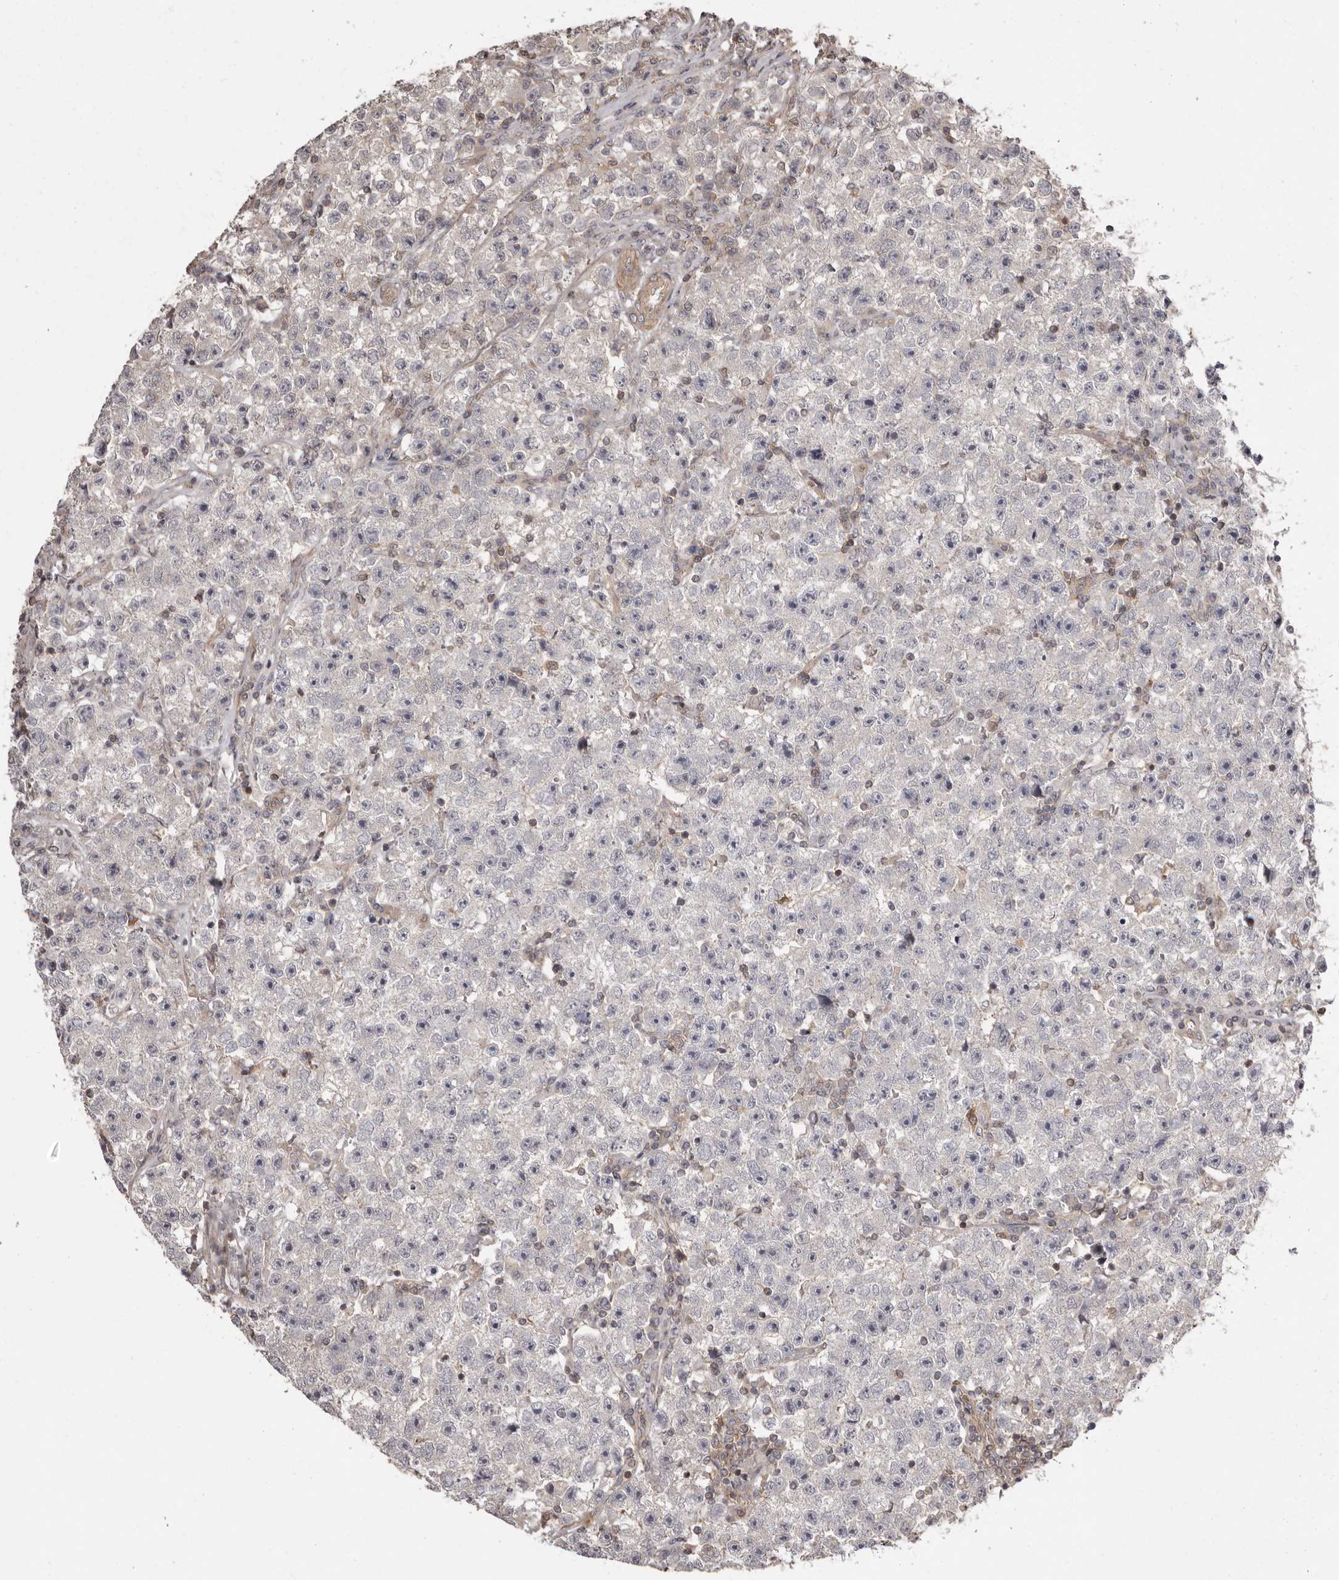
{"staining": {"intensity": "negative", "quantity": "none", "location": "none"}, "tissue": "testis cancer", "cell_type": "Tumor cells", "image_type": "cancer", "snomed": [{"axis": "morphology", "description": "Seminoma, NOS"}, {"axis": "topography", "description": "Testis"}], "caption": "The IHC histopathology image has no significant expression in tumor cells of testis seminoma tissue. (Brightfield microscopy of DAB (3,3'-diaminobenzidine) immunohistochemistry at high magnification).", "gene": "NFKBIA", "patient": {"sex": "male", "age": 22}}